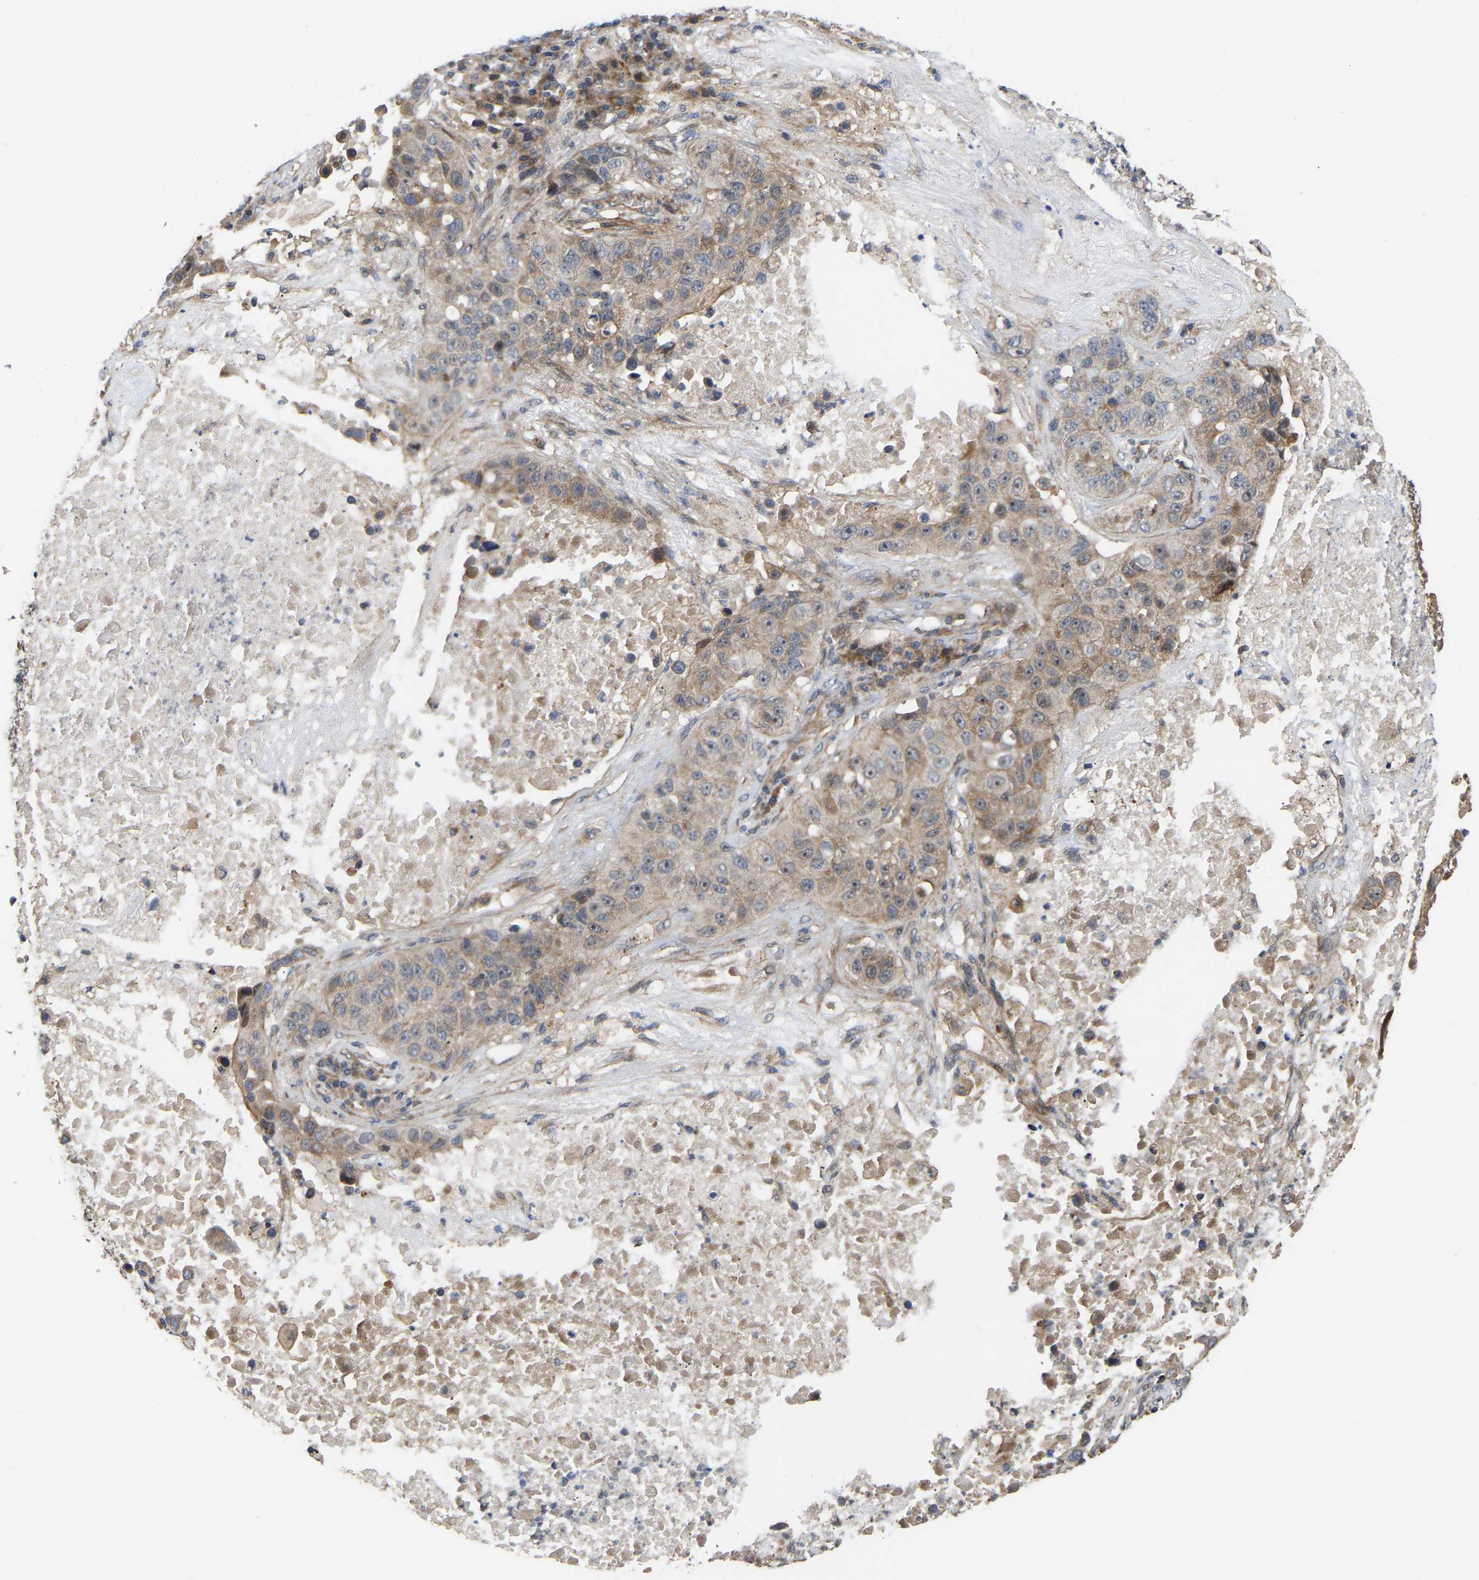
{"staining": {"intensity": "weak", "quantity": ">75%", "location": "cytoplasmic/membranous"}, "tissue": "lung cancer", "cell_type": "Tumor cells", "image_type": "cancer", "snomed": [{"axis": "morphology", "description": "Squamous cell carcinoma, NOS"}, {"axis": "topography", "description": "Lung"}], "caption": "High-power microscopy captured an immunohistochemistry histopathology image of lung cancer (squamous cell carcinoma), revealing weak cytoplasmic/membranous expression in approximately >75% of tumor cells.", "gene": "STAU1", "patient": {"sex": "male", "age": 57}}